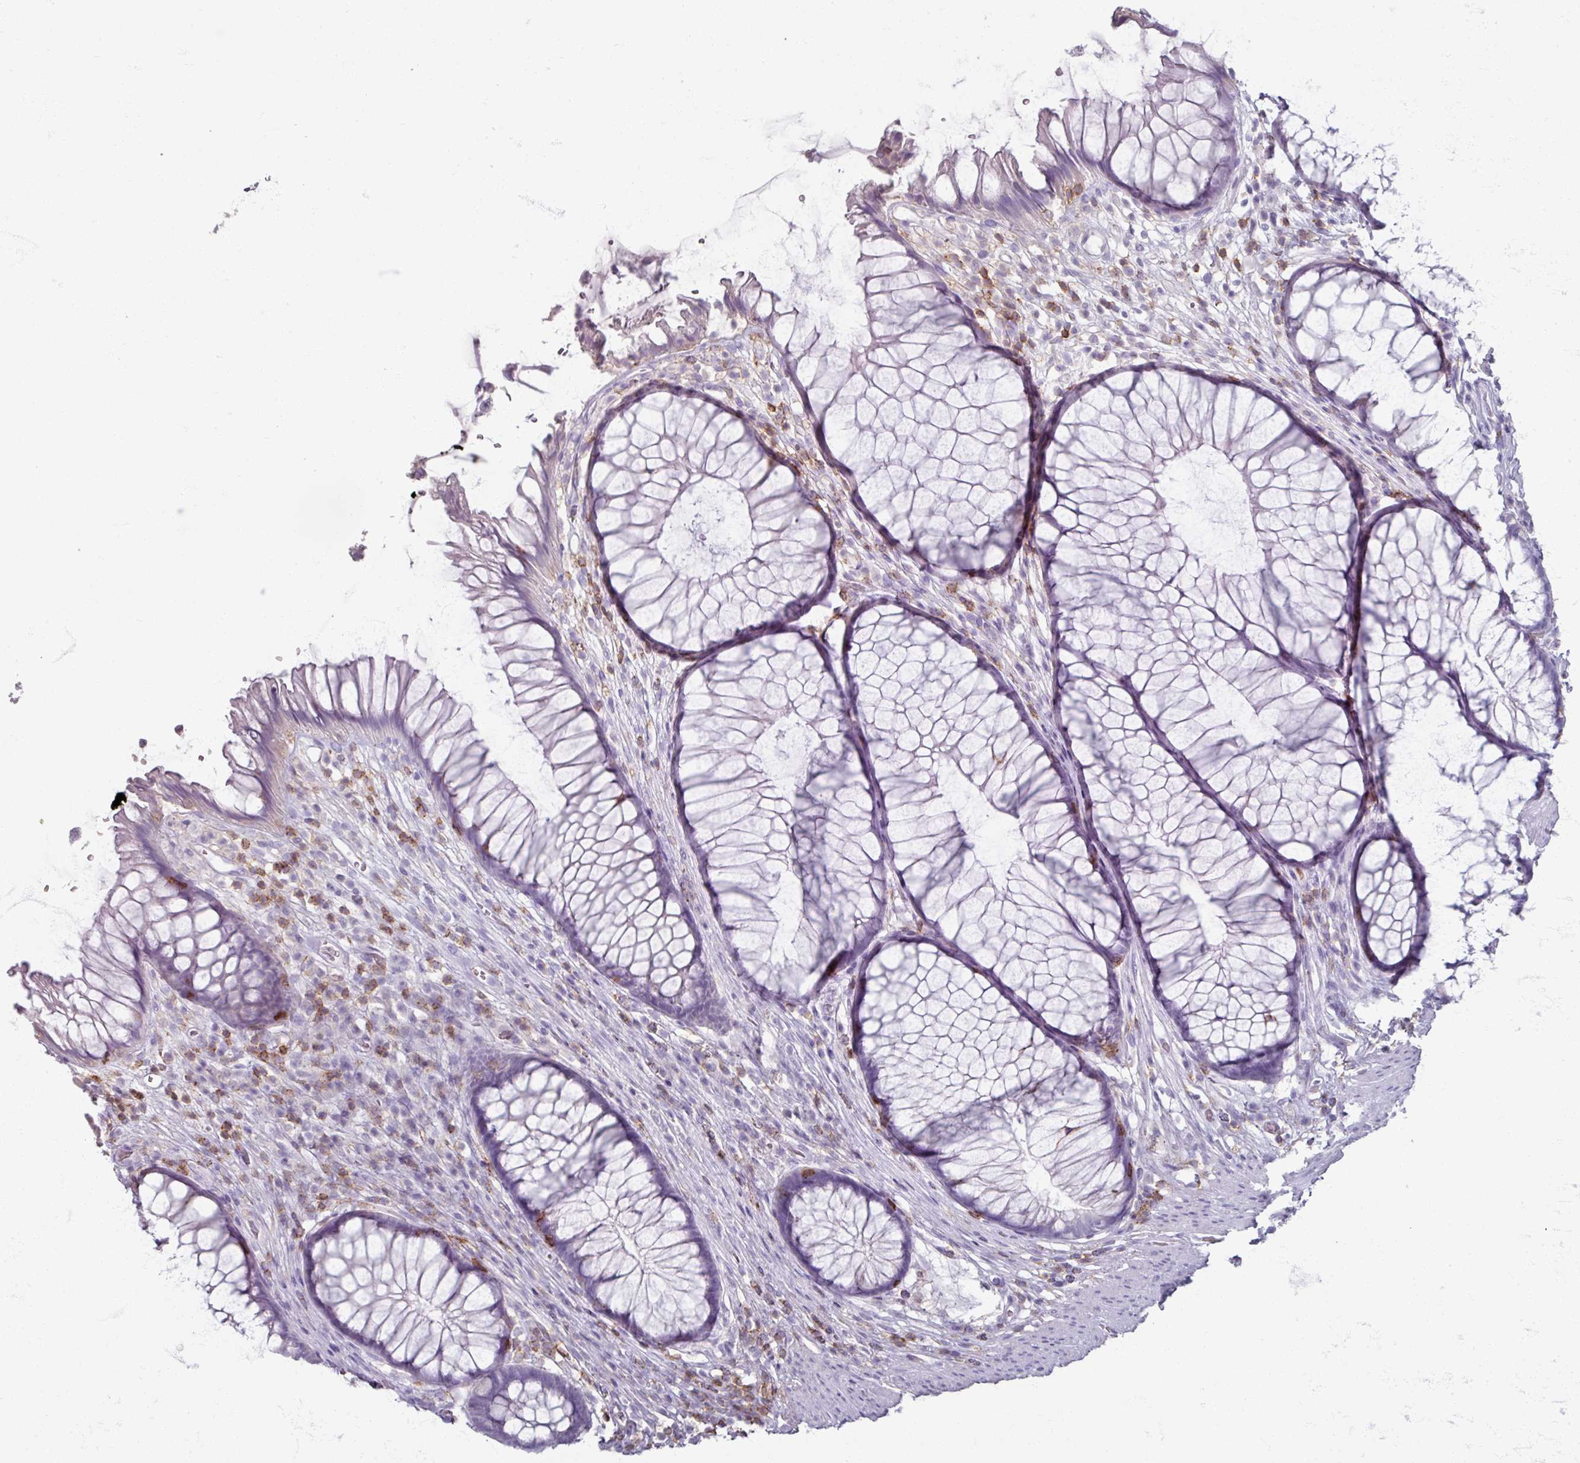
{"staining": {"intensity": "negative", "quantity": "none", "location": "none"}, "tissue": "rectum", "cell_type": "Glandular cells", "image_type": "normal", "snomed": [{"axis": "morphology", "description": "Normal tissue, NOS"}, {"axis": "topography", "description": "Smooth muscle"}, {"axis": "topography", "description": "Rectum"}], "caption": "Immunohistochemistry image of normal rectum: human rectum stained with DAB (3,3'-diaminobenzidine) demonstrates no significant protein positivity in glandular cells.", "gene": "PTPRC", "patient": {"sex": "male", "age": 53}}